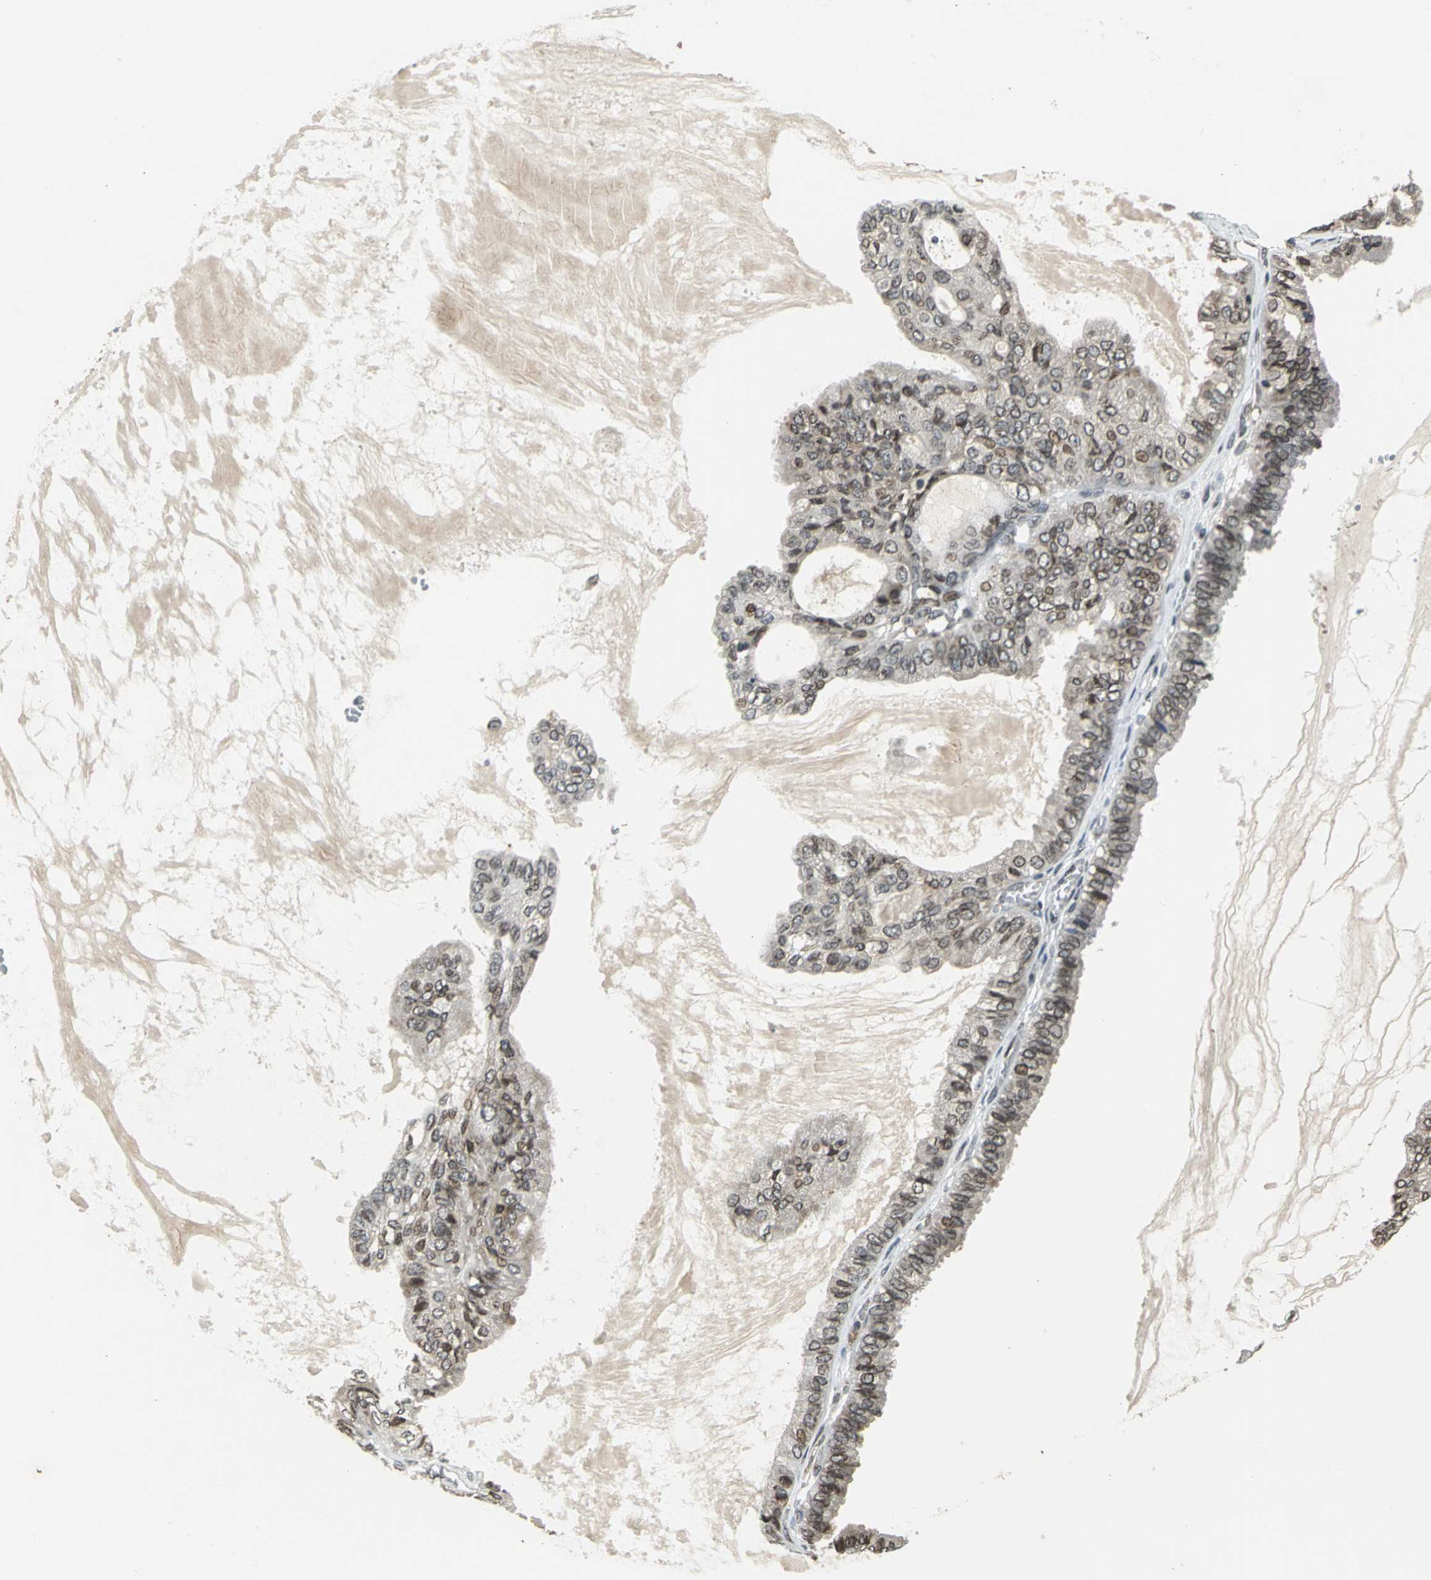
{"staining": {"intensity": "moderate", "quantity": "25%-75%", "location": "cytoplasmic/membranous,nuclear"}, "tissue": "ovarian cancer", "cell_type": "Tumor cells", "image_type": "cancer", "snomed": [{"axis": "morphology", "description": "Carcinoma, NOS"}, {"axis": "morphology", "description": "Carcinoma, endometroid"}, {"axis": "topography", "description": "Ovary"}], "caption": "Approximately 25%-75% of tumor cells in ovarian endometroid carcinoma show moderate cytoplasmic/membranous and nuclear protein staining as visualized by brown immunohistochemical staining.", "gene": "BRIP1", "patient": {"sex": "female", "age": 50}}